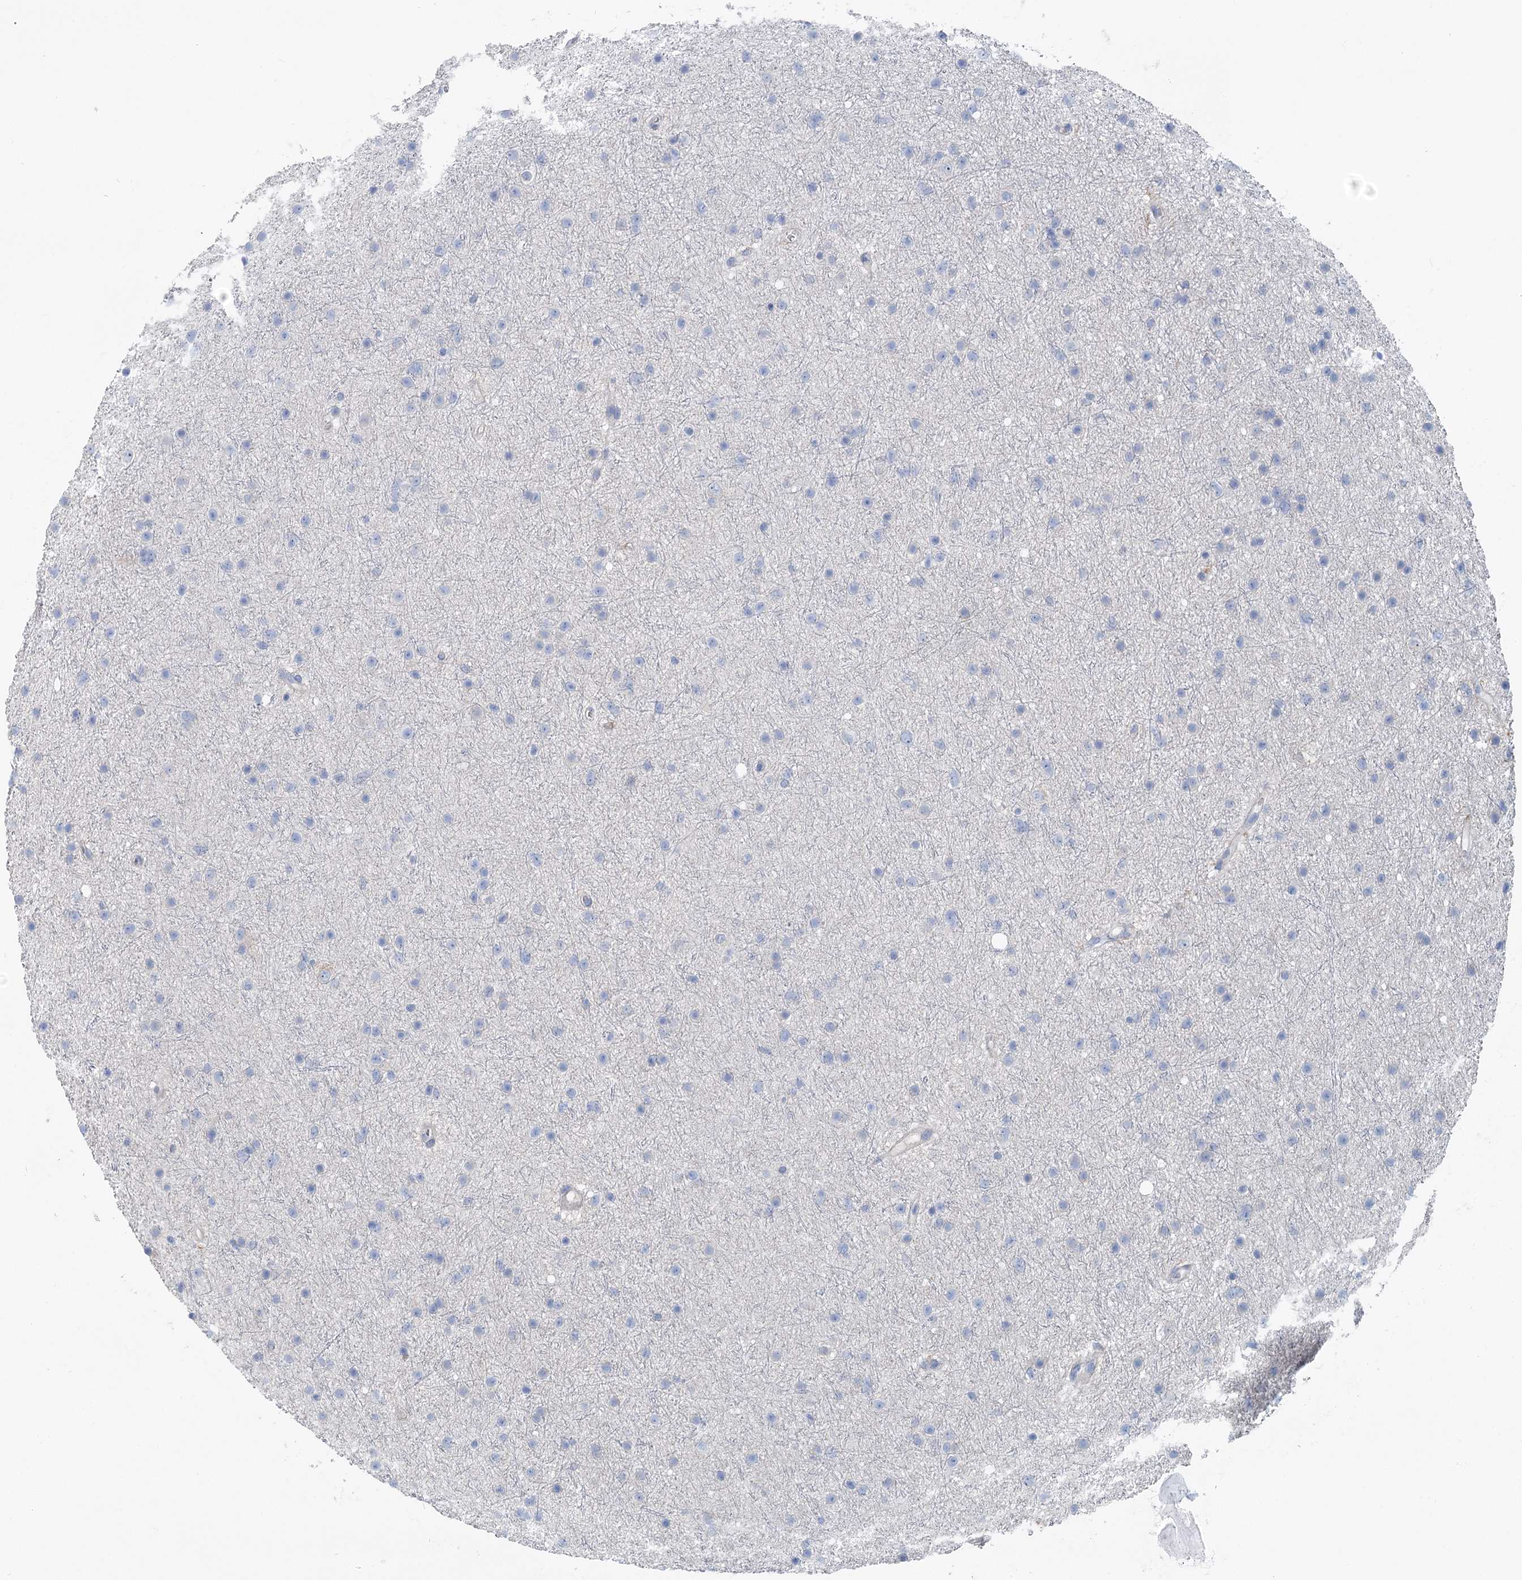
{"staining": {"intensity": "negative", "quantity": "none", "location": "none"}, "tissue": "glioma", "cell_type": "Tumor cells", "image_type": "cancer", "snomed": [{"axis": "morphology", "description": "Glioma, malignant, Low grade"}, {"axis": "topography", "description": "Cerebral cortex"}], "caption": "Protein analysis of glioma demonstrates no significant positivity in tumor cells. (Immunohistochemistry (ihc), brightfield microscopy, high magnification).", "gene": "MARK2", "patient": {"sex": "female", "age": 39}}